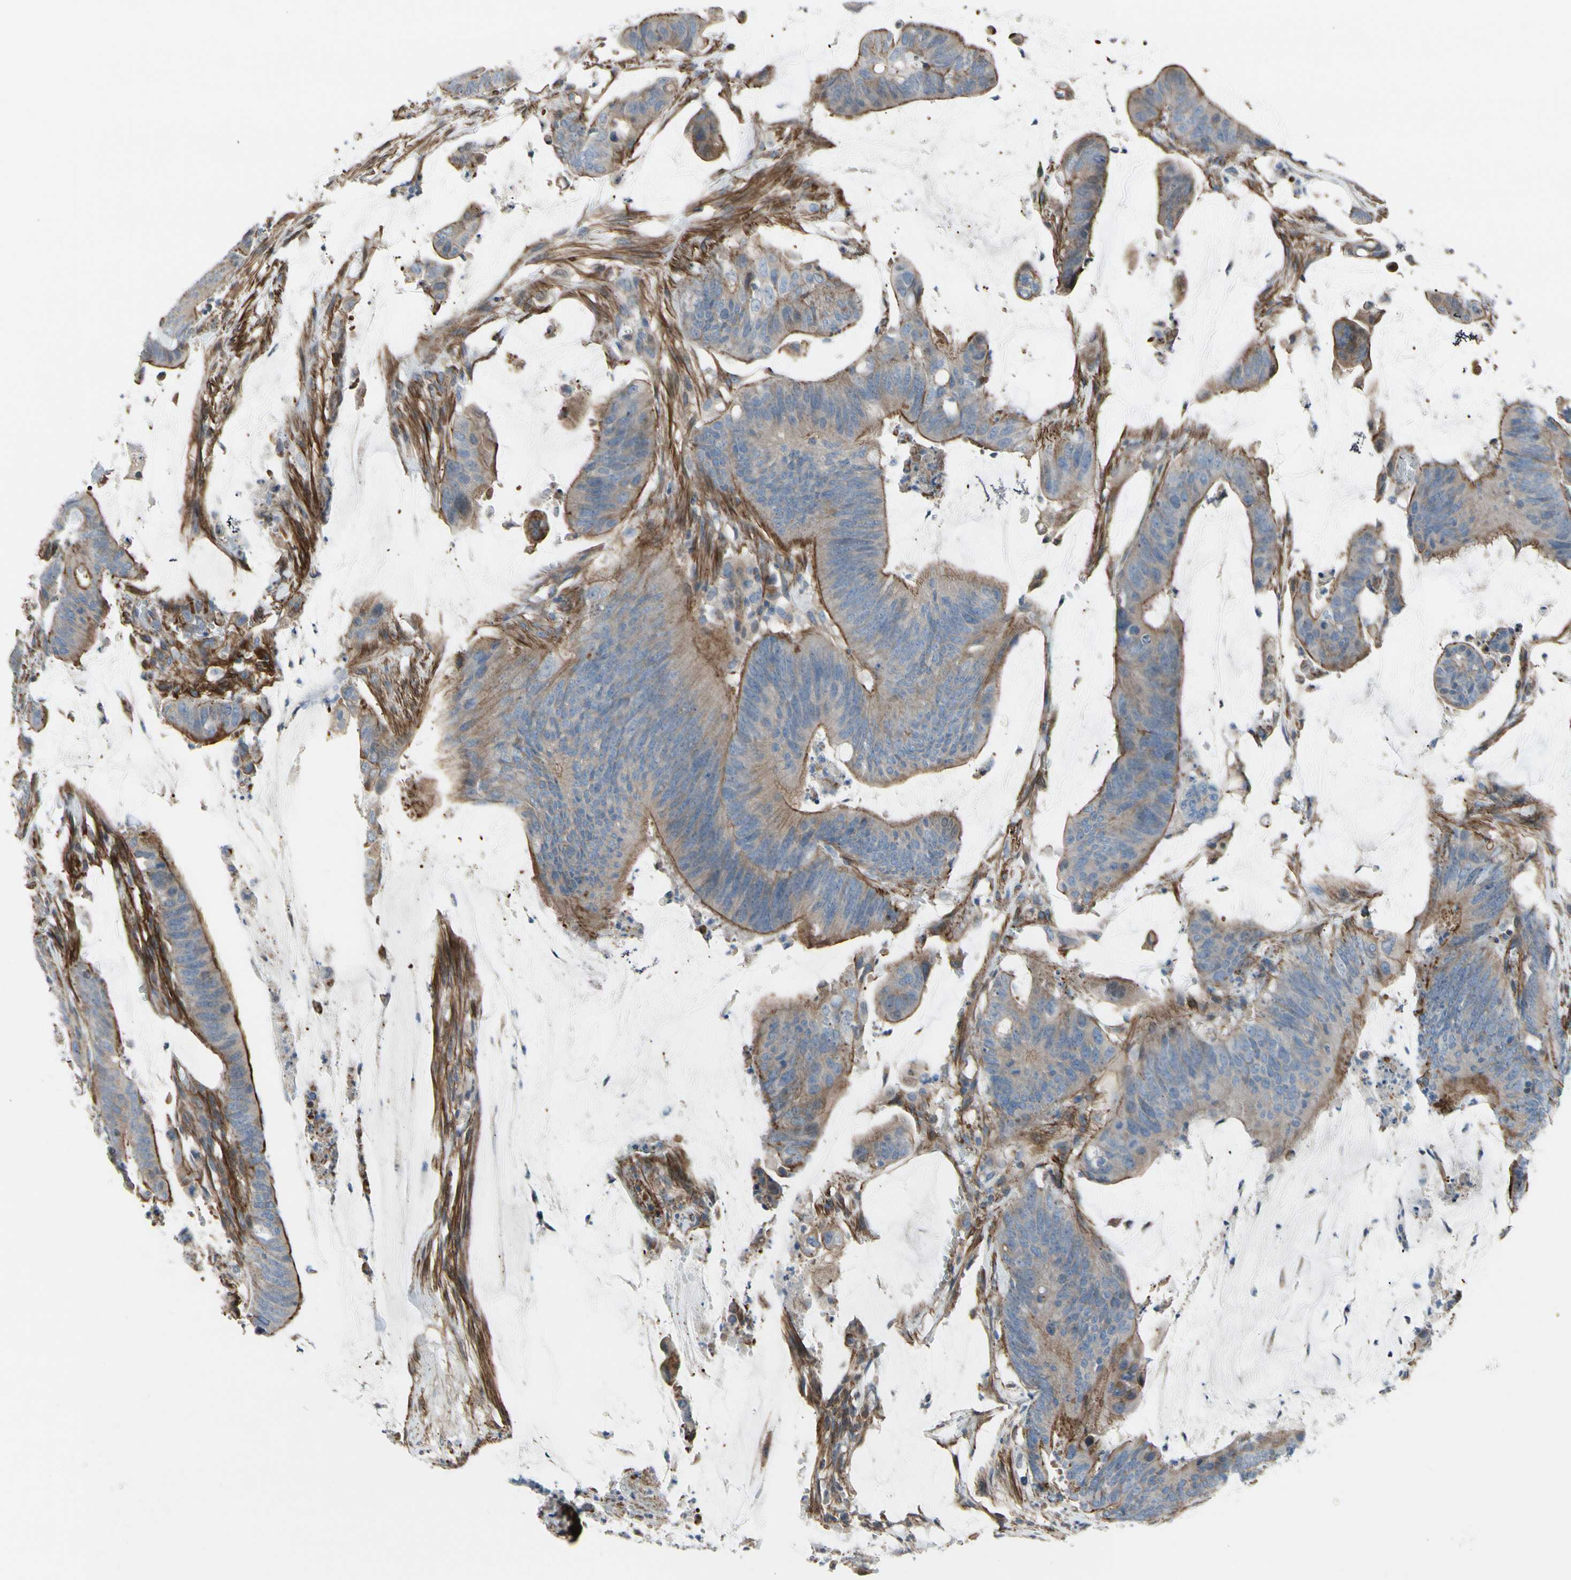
{"staining": {"intensity": "moderate", "quantity": "25%-75%", "location": "cytoplasmic/membranous"}, "tissue": "colorectal cancer", "cell_type": "Tumor cells", "image_type": "cancer", "snomed": [{"axis": "morphology", "description": "Adenocarcinoma, NOS"}, {"axis": "topography", "description": "Rectum"}], "caption": "Immunohistochemistry (IHC) photomicrograph of neoplastic tissue: adenocarcinoma (colorectal) stained using IHC exhibits medium levels of moderate protein expression localized specifically in the cytoplasmic/membranous of tumor cells, appearing as a cytoplasmic/membranous brown color.", "gene": "TPM1", "patient": {"sex": "female", "age": 66}}